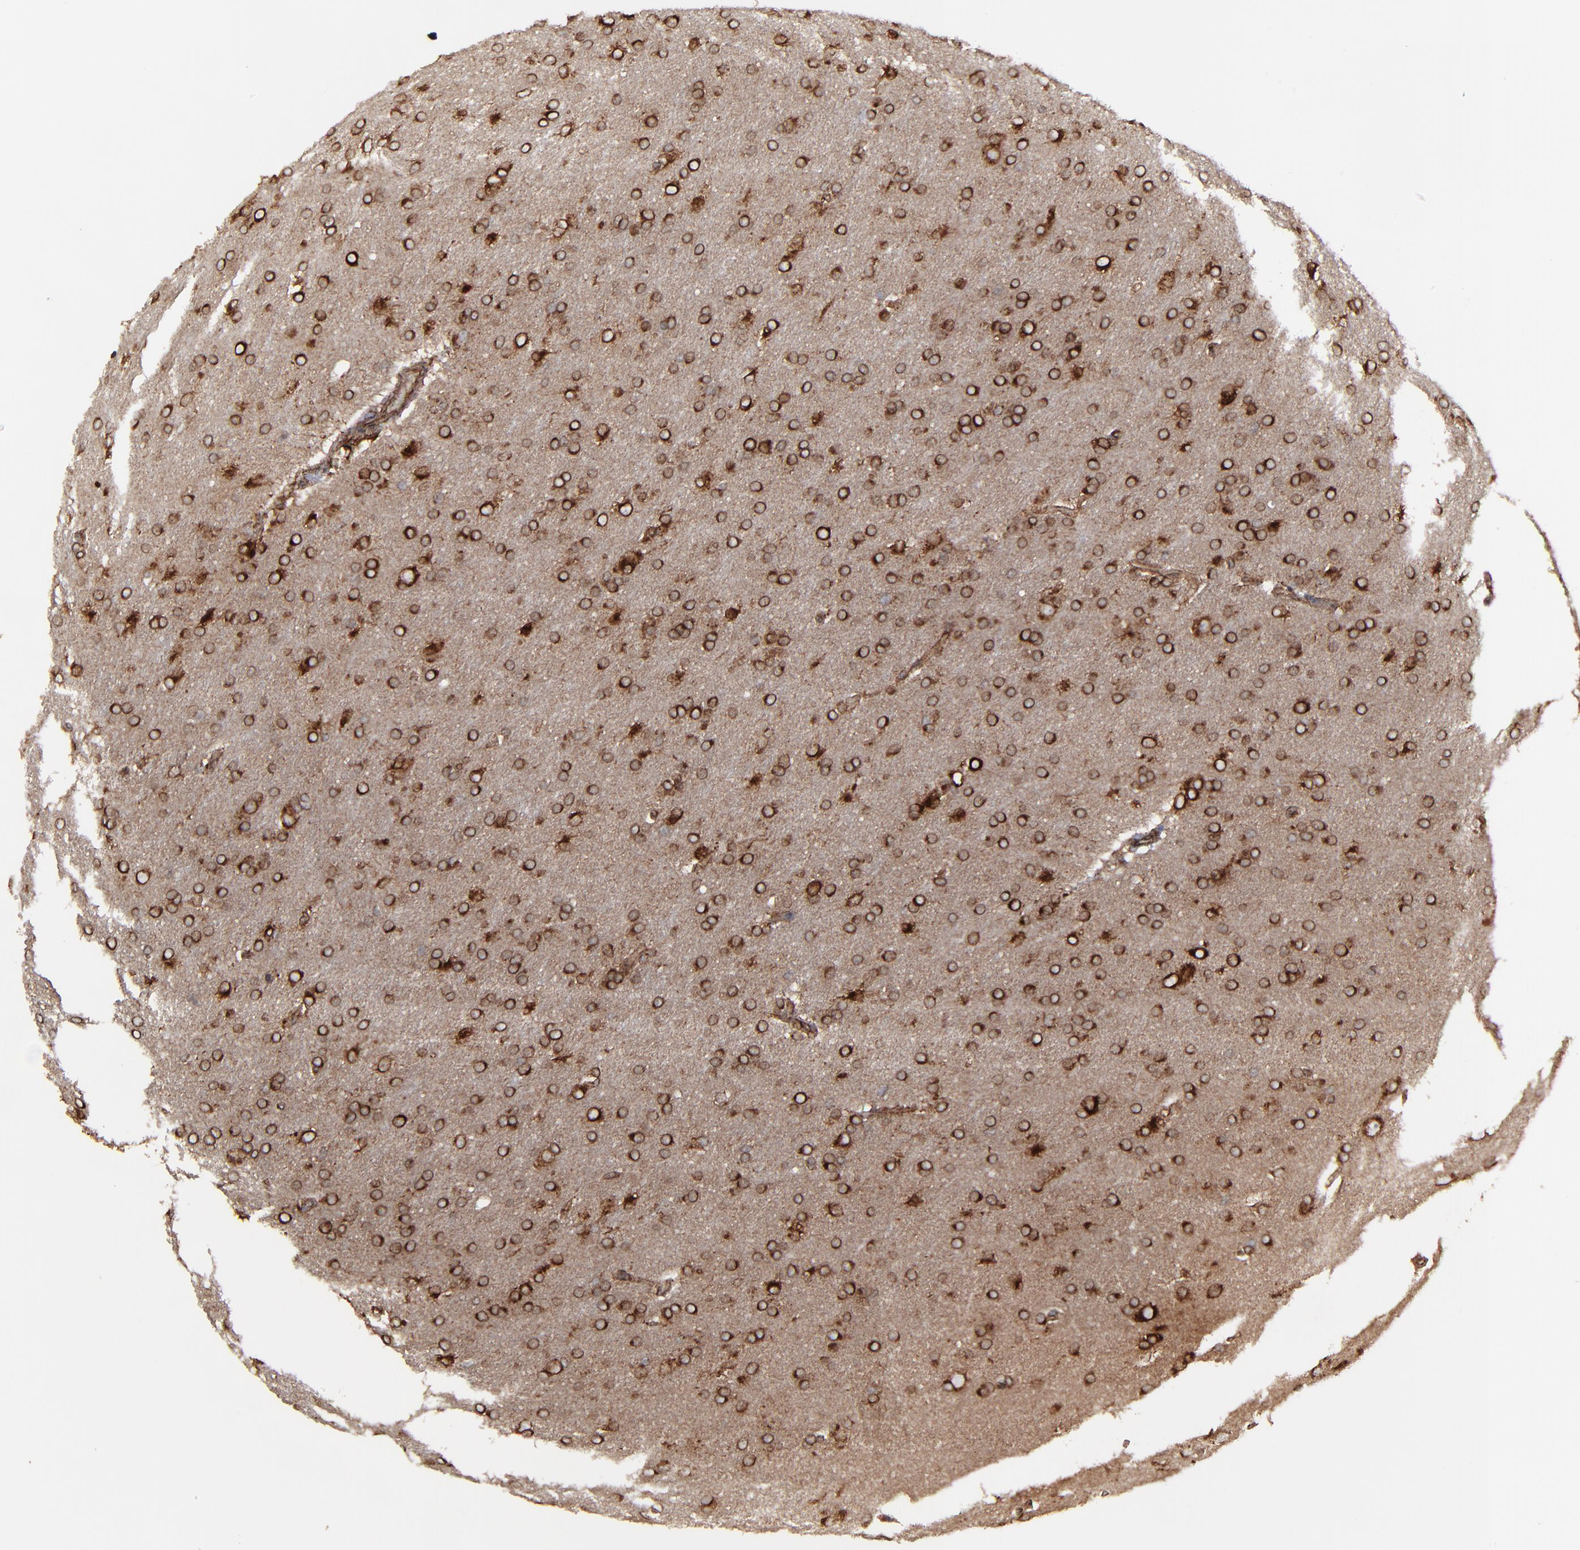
{"staining": {"intensity": "strong", "quantity": ">75%", "location": "cytoplasmic/membranous"}, "tissue": "glioma", "cell_type": "Tumor cells", "image_type": "cancer", "snomed": [{"axis": "morphology", "description": "Glioma, malignant, Low grade"}, {"axis": "topography", "description": "Brain"}], "caption": "Malignant glioma (low-grade) tissue displays strong cytoplasmic/membranous expression in about >75% of tumor cells, visualized by immunohistochemistry. (brown staining indicates protein expression, while blue staining denotes nuclei).", "gene": "CNIH1", "patient": {"sex": "female", "age": 32}}